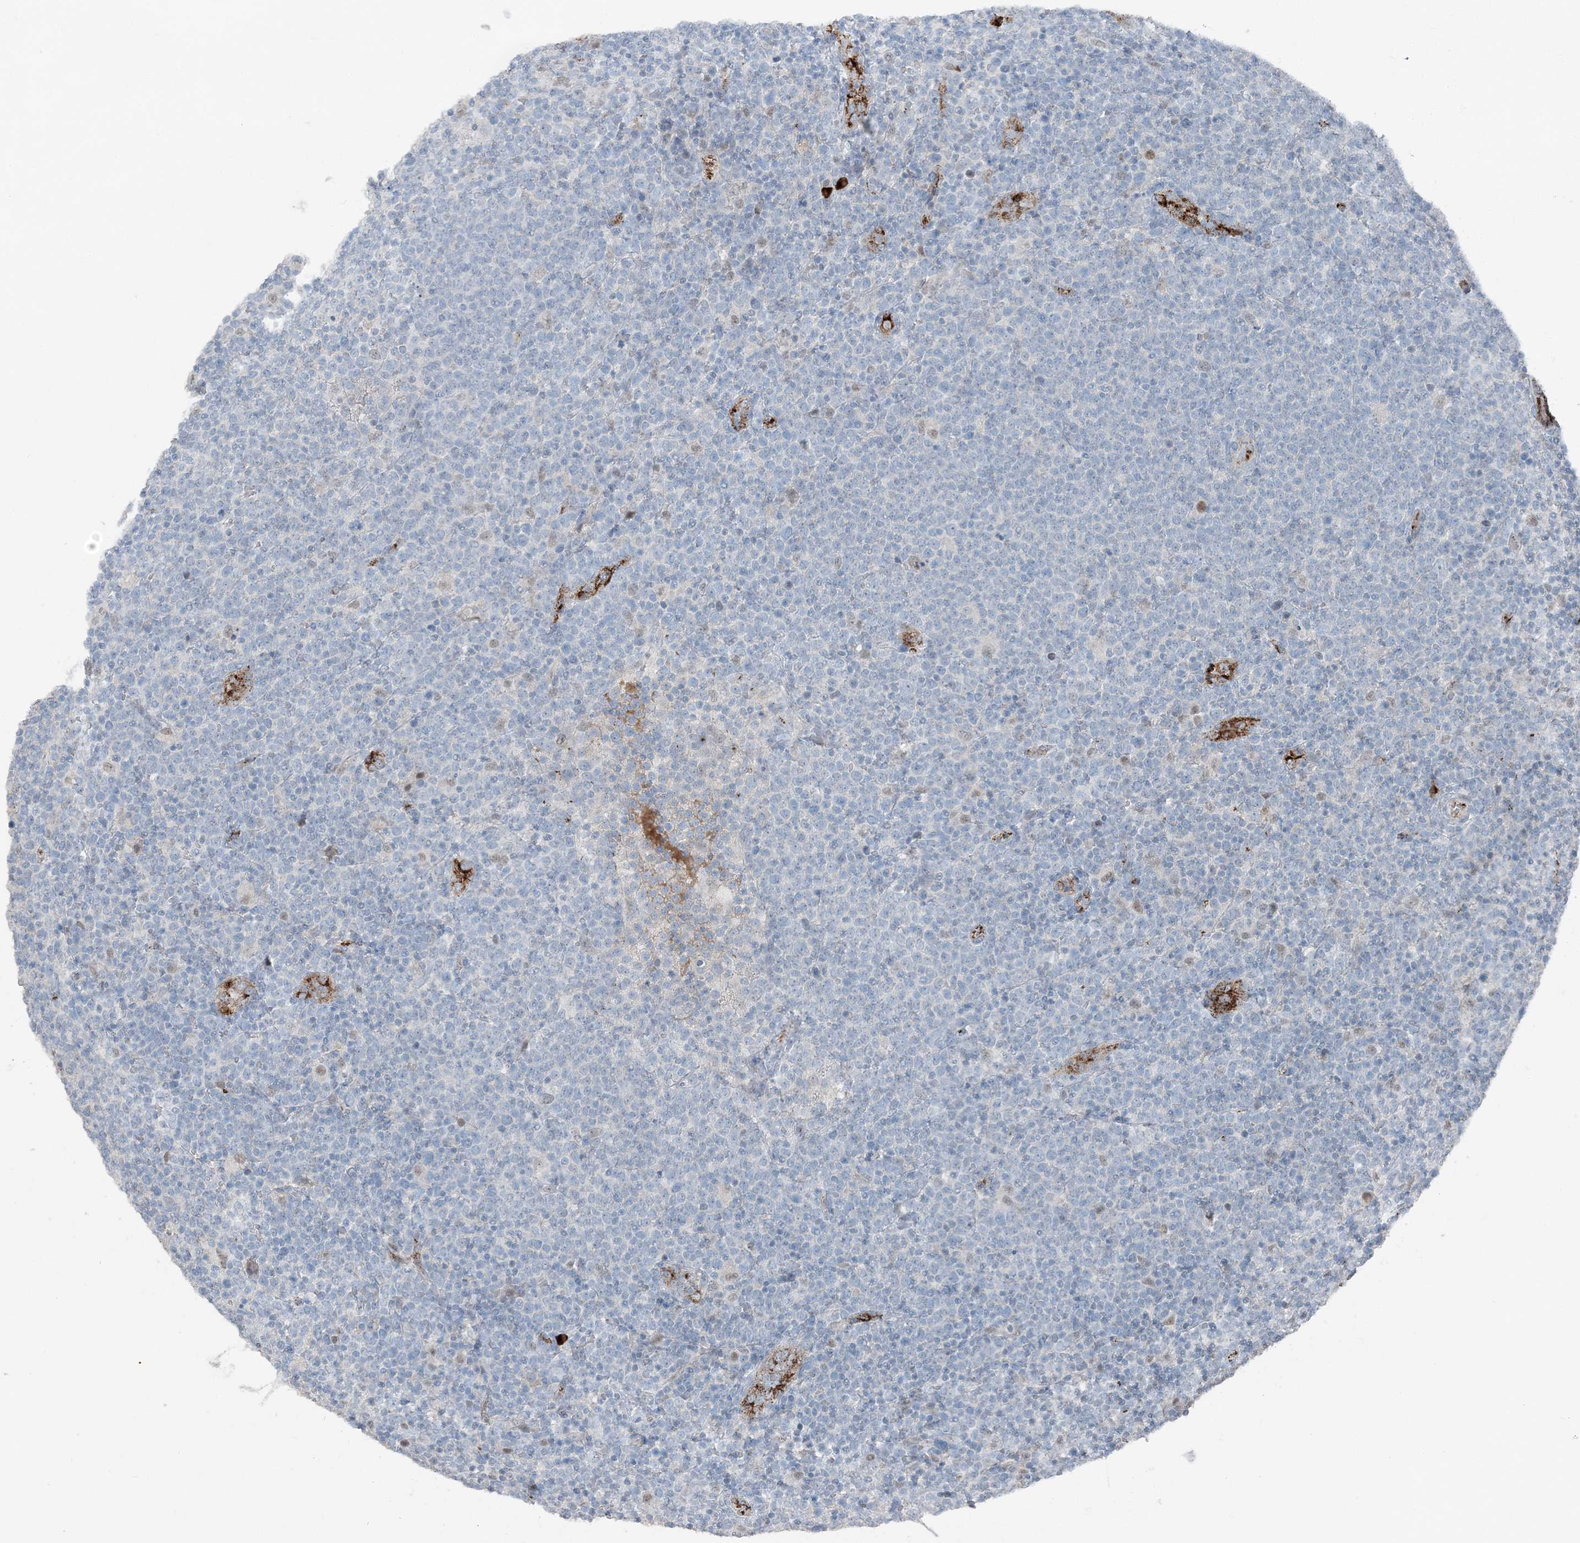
{"staining": {"intensity": "negative", "quantity": "none", "location": "none"}, "tissue": "lymphoma", "cell_type": "Tumor cells", "image_type": "cancer", "snomed": [{"axis": "morphology", "description": "Malignant lymphoma, non-Hodgkin's type, High grade"}, {"axis": "topography", "description": "Lymph node"}], "caption": "Image shows no significant protein positivity in tumor cells of lymphoma. The staining is performed using DAB (3,3'-diaminobenzidine) brown chromogen with nuclei counter-stained in using hematoxylin.", "gene": "ELOVL7", "patient": {"sex": "male", "age": 61}}